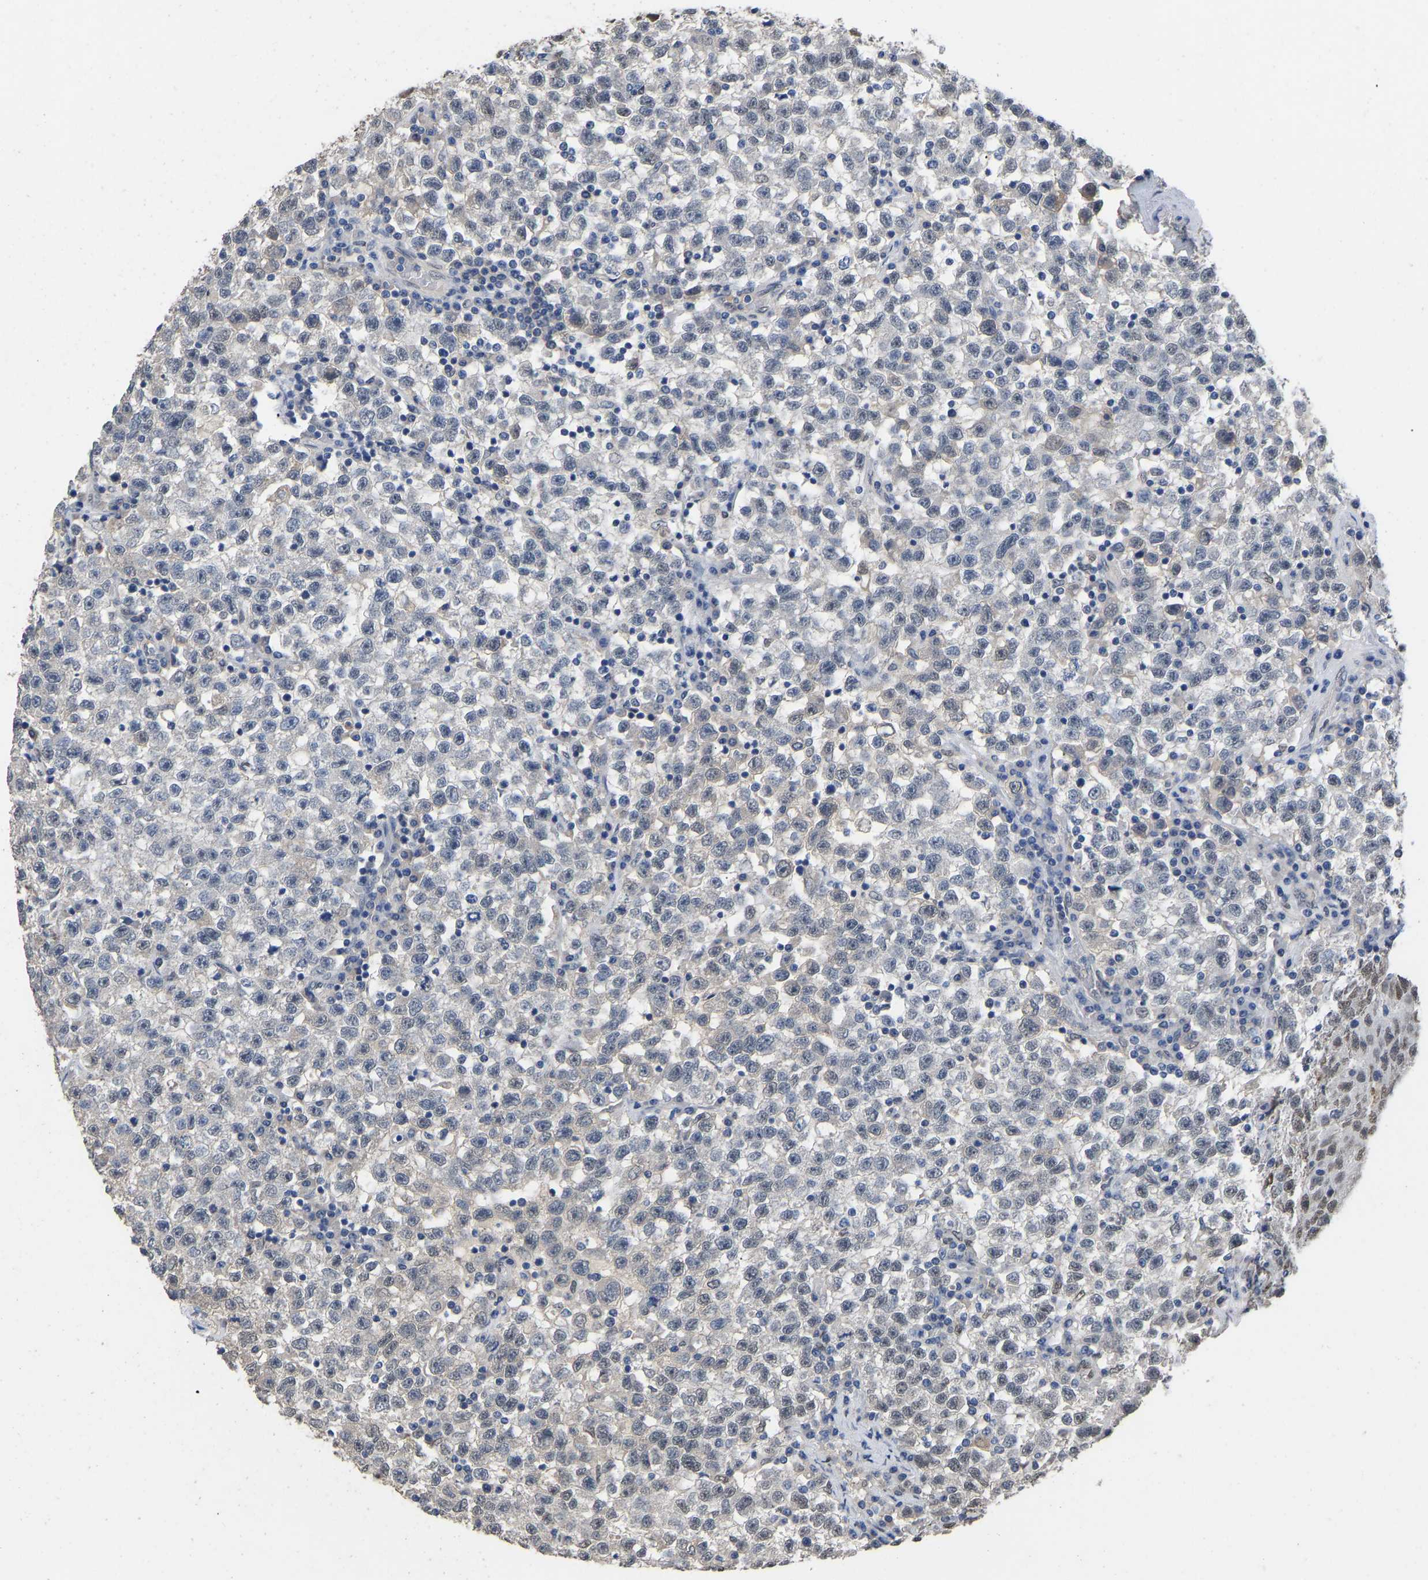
{"staining": {"intensity": "moderate", "quantity": "<25%", "location": "nuclear"}, "tissue": "testis cancer", "cell_type": "Tumor cells", "image_type": "cancer", "snomed": [{"axis": "morphology", "description": "Seminoma, NOS"}, {"axis": "topography", "description": "Testis"}], "caption": "Human seminoma (testis) stained for a protein (brown) displays moderate nuclear positive expression in about <25% of tumor cells.", "gene": "QKI", "patient": {"sex": "male", "age": 22}}